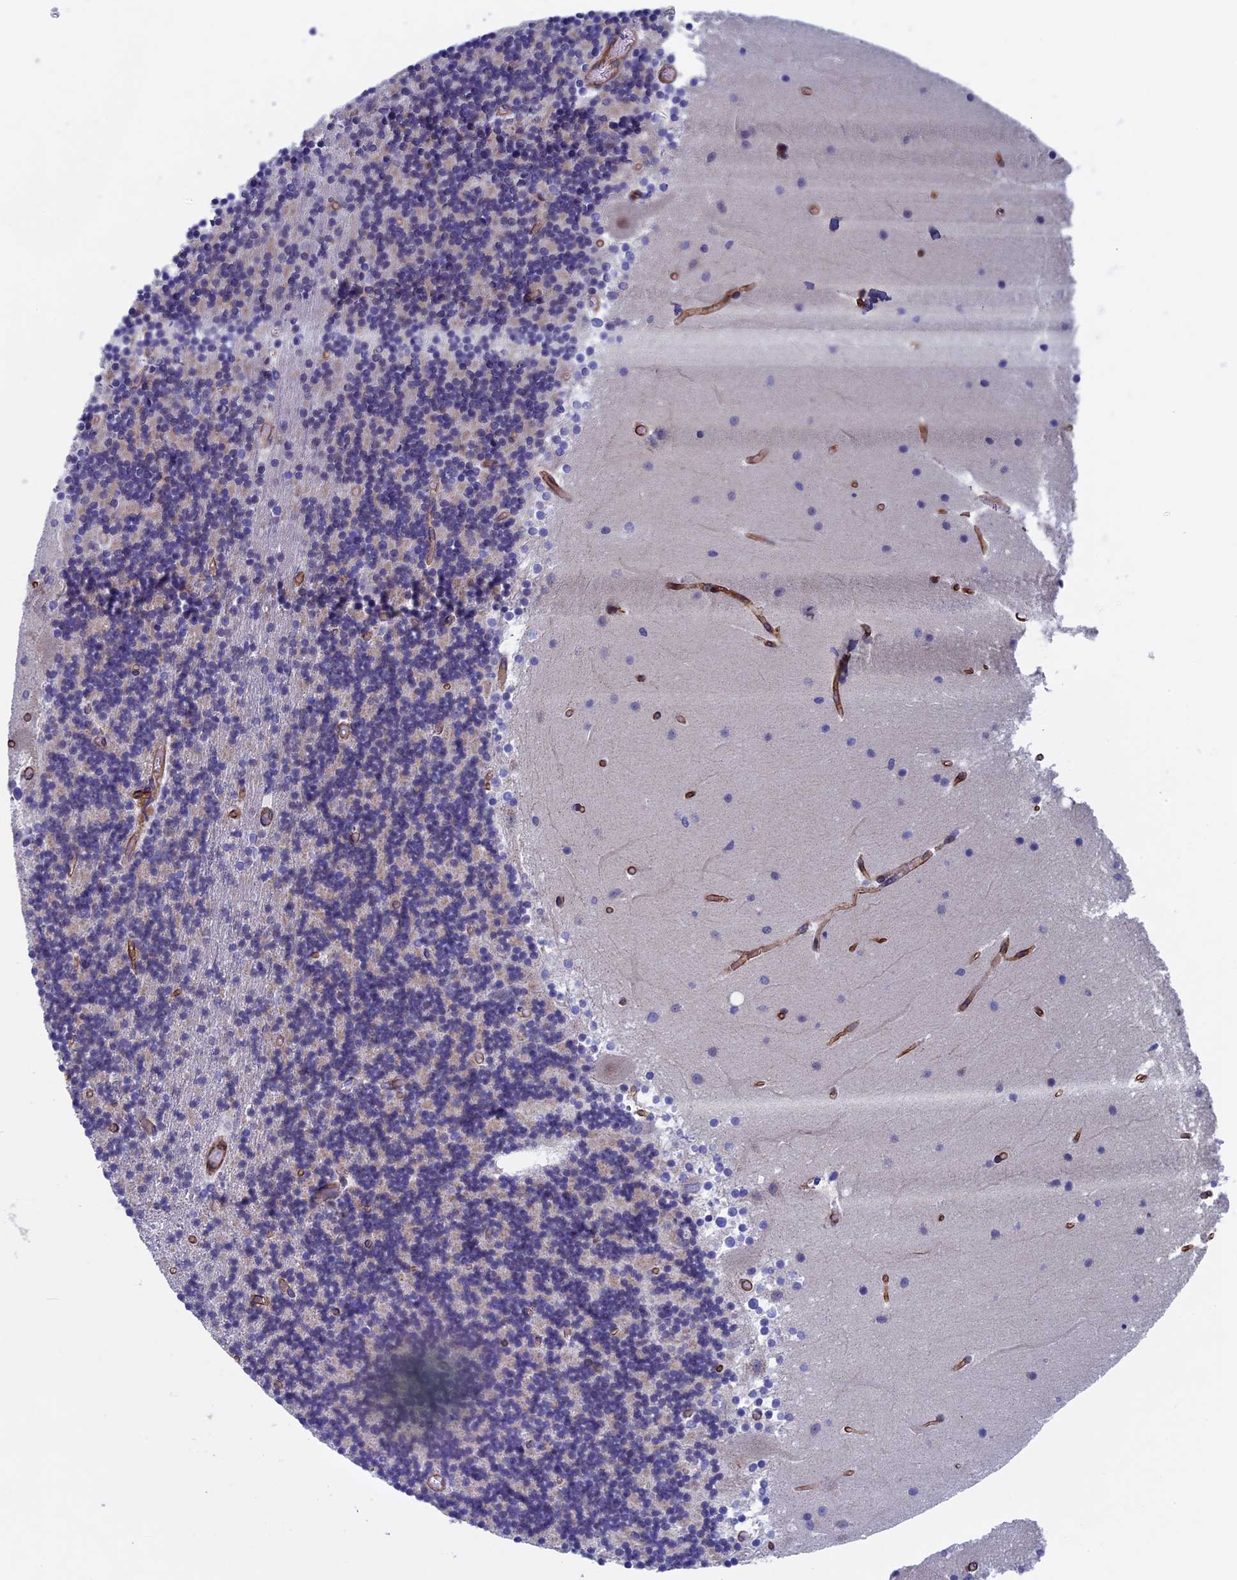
{"staining": {"intensity": "negative", "quantity": "none", "location": "none"}, "tissue": "cerebellum", "cell_type": "Cells in granular layer", "image_type": "normal", "snomed": [{"axis": "morphology", "description": "Normal tissue, NOS"}, {"axis": "topography", "description": "Cerebellum"}], "caption": "Cells in granular layer show no significant positivity in benign cerebellum.", "gene": "INSYN1", "patient": {"sex": "female", "age": 28}}